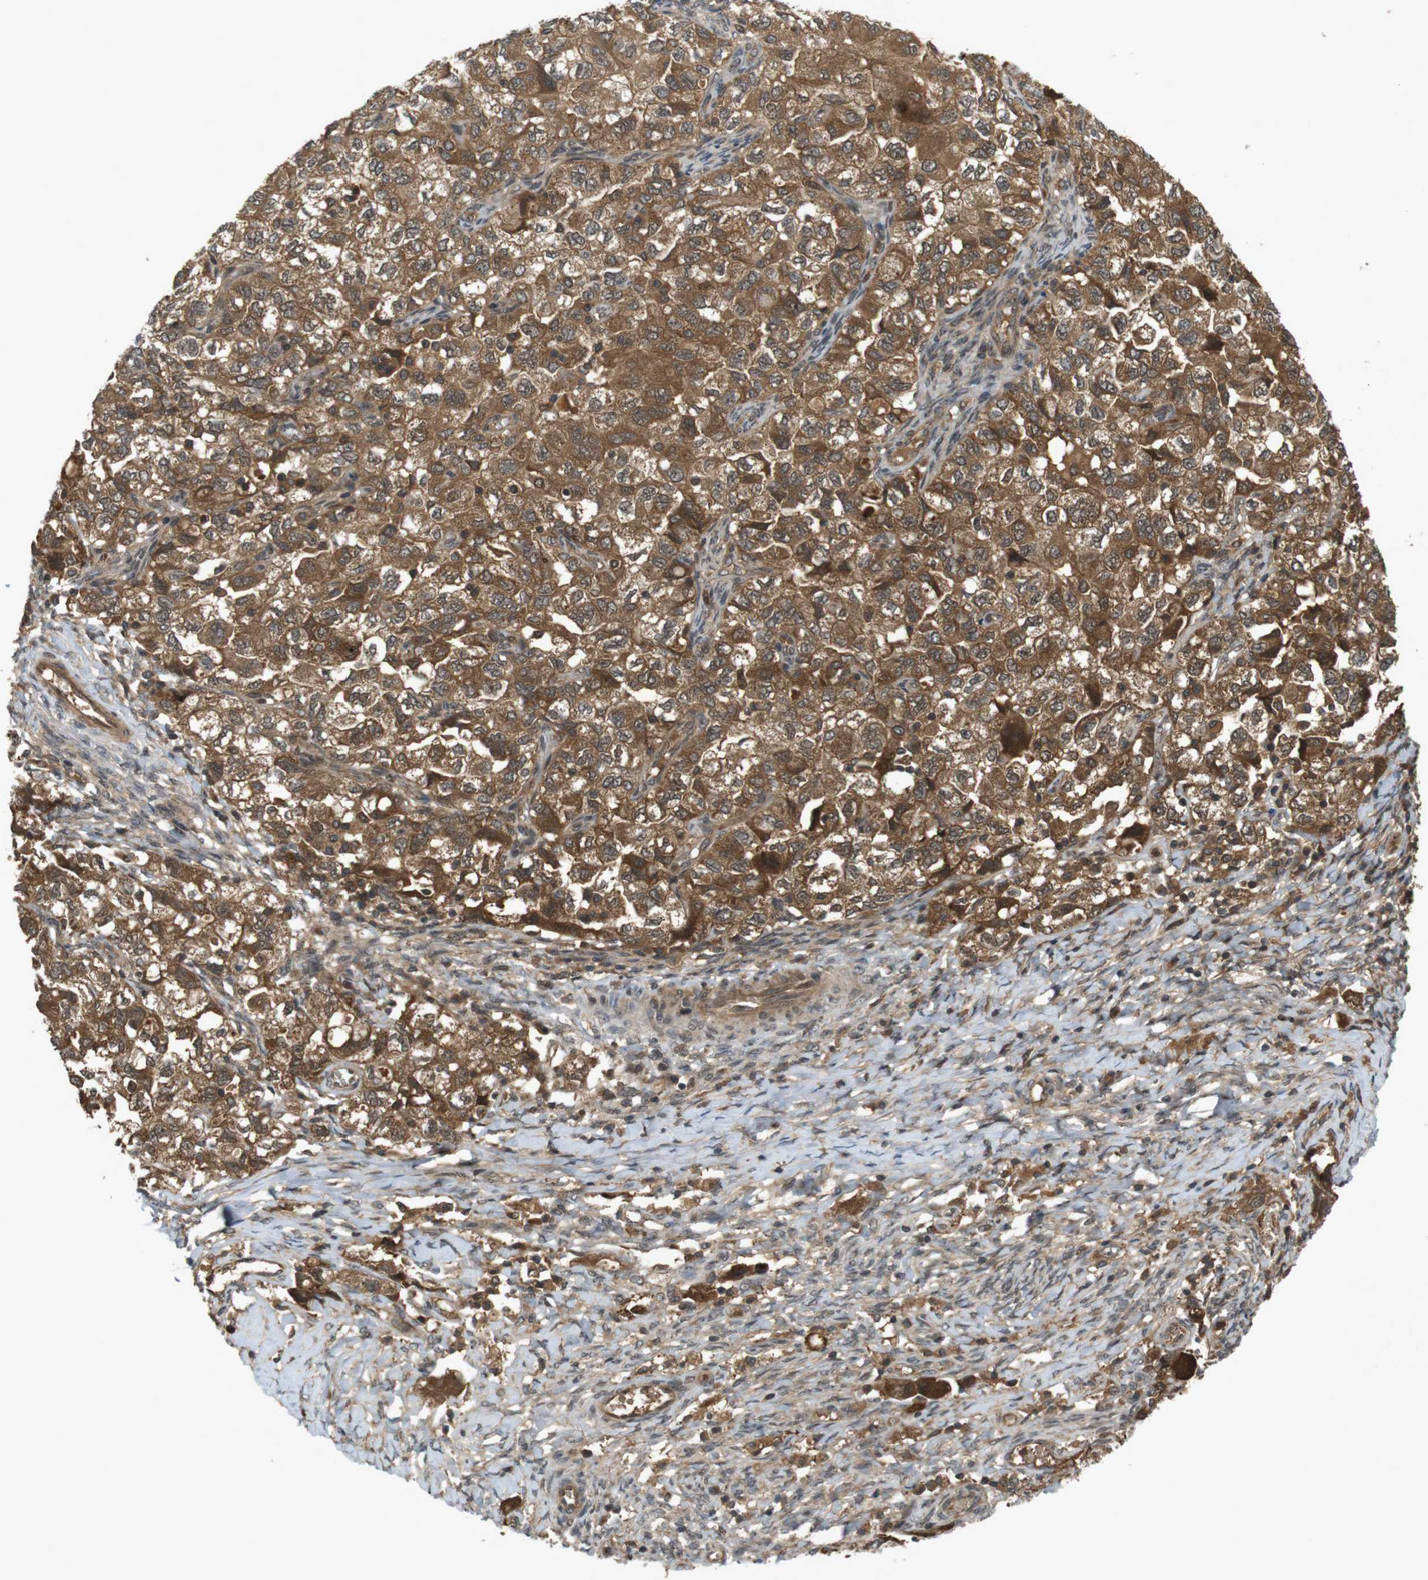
{"staining": {"intensity": "moderate", "quantity": ">75%", "location": "cytoplasmic/membranous"}, "tissue": "ovarian cancer", "cell_type": "Tumor cells", "image_type": "cancer", "snomed": [{"axis": "morphology", "description": "Carcinoma, NOS"}, {"axis": "morphology", "description": "Cystadenocarcinoma, serous, NOS"}, {"axis": "topography", "description": "Ovary"}], "caption": "Immunohistochemical staining of human ovarian cancer shows medium levels of moderate cytoplasmic/membranous protein expression in about >75% of tumor cells. (DAB IHC, brown staining for protein, blue staining for nuclei).", "gene": "NFKBIE", "patient": {"sex": "female", "age": 69}}